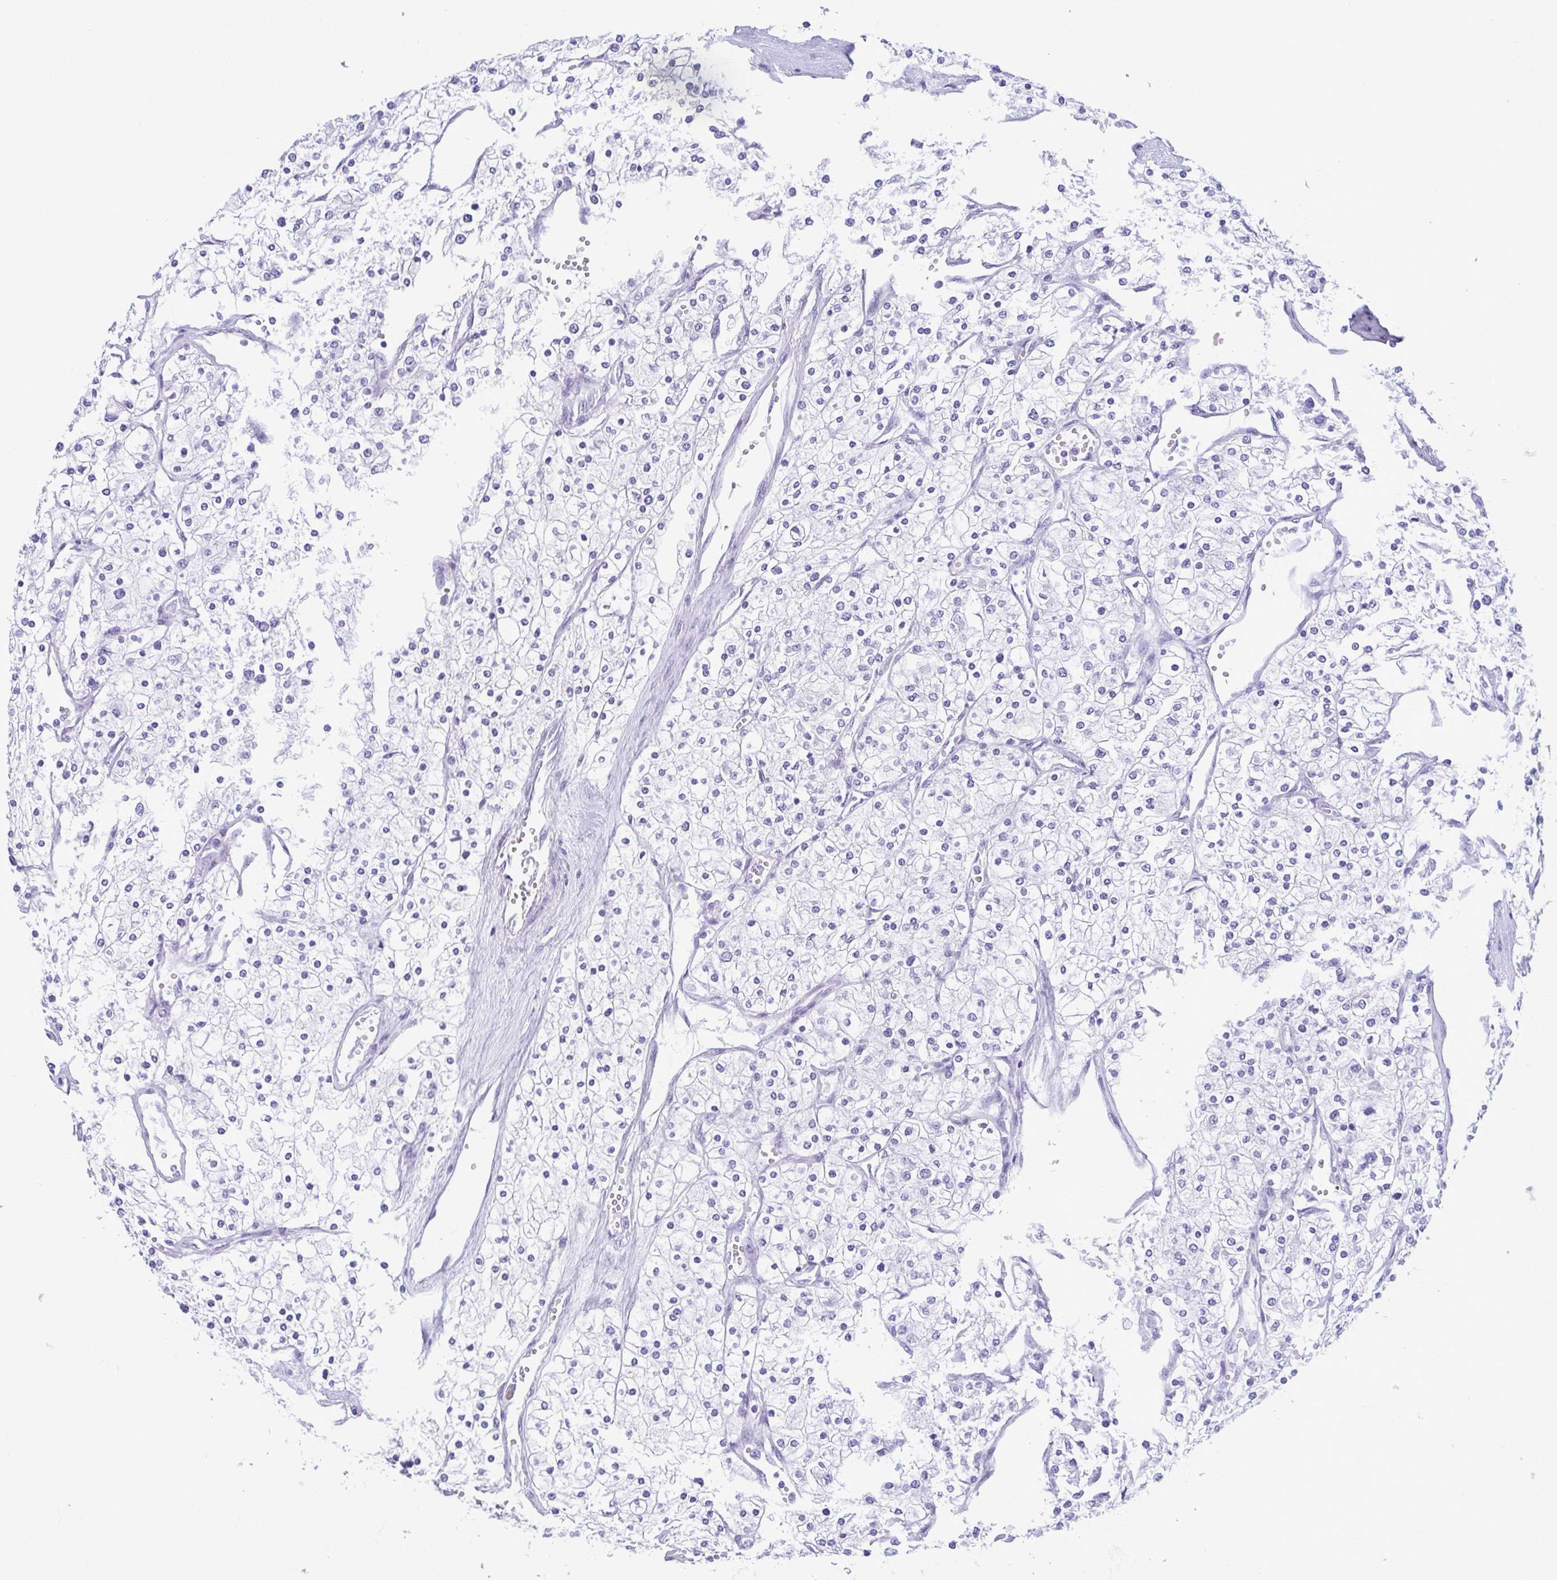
{"staining": {"intensity": "negative", "quantity": "none", "location": "none"}, "tissue": "renal cancer", "cell_type": "Tumor cells", "image_type": "cancer", "snomed": [{"axis": "morphology", "description": "Adenocarcinoma, NOS"}, {"axis": "topography", "description": "Kidney"}], "caption": "Immunohistochemistry of human adenocarcinoma (renal) reveals no expression in tumor cells. The staining is performed using DAB brown chromogen with nuclei counter-stained in using hematoxylin.", "gene": "TCEAL3", "patient": {"sex": "male", "age": 80}}